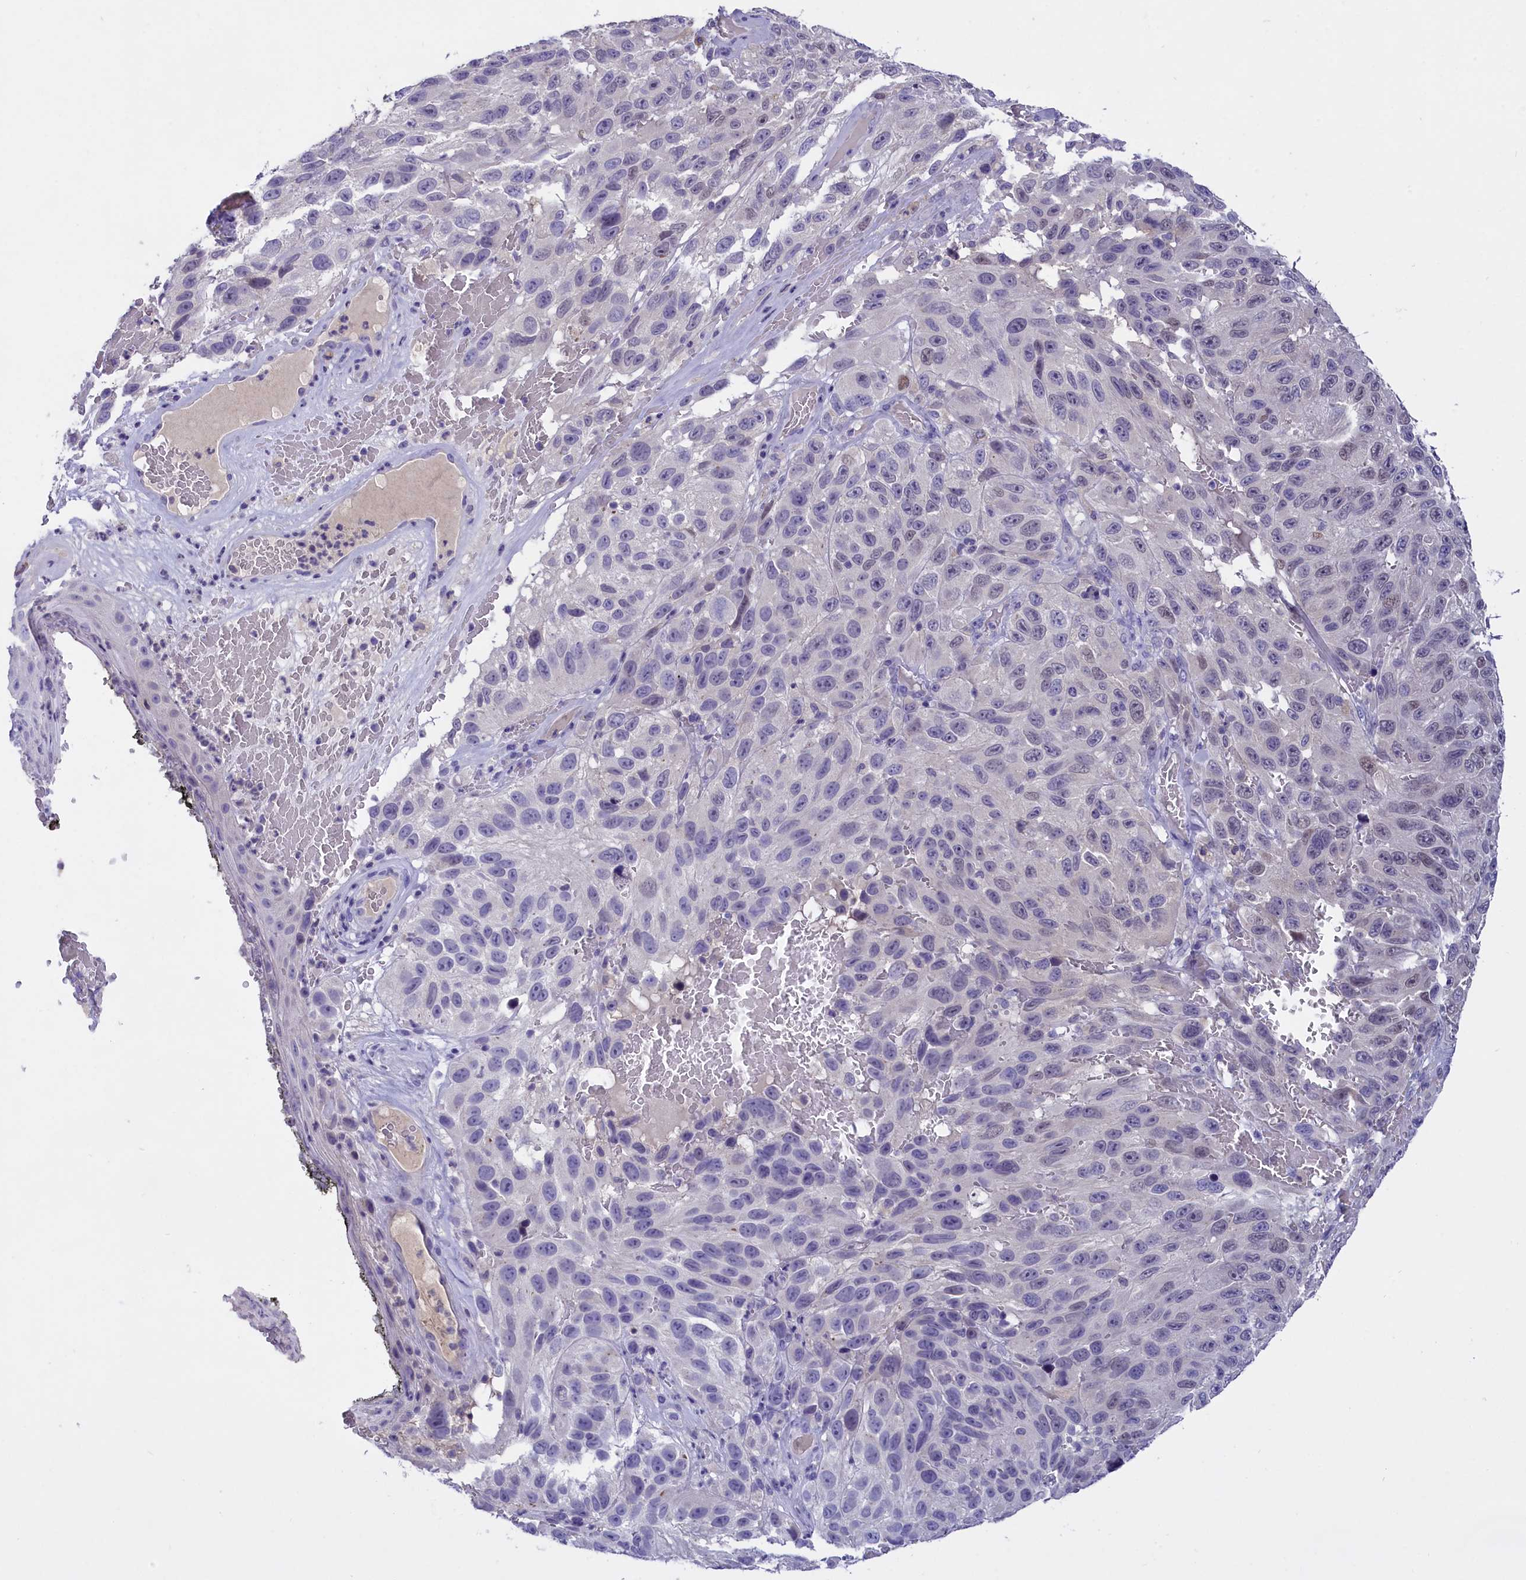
{"staining": {"intensity": "negative", "quantity": "none", "location": "none"}, "tissue": "melanoma", "cell_type": "Tumor cells", "image_type": "cancer", "snomed": [{"axis": "morphology", "description": "Malignant melanoma, NOS"}, {"axis": "topography", "description": "Skin"}], "caption": "There is no significant positivity in tumor cells of melanoma. Brightfield microscopy of IHC stained with DAB (brown) and hematoxylin (blue), captured at high magnification.", "gene": "ENPP6", "patient": {"sex": "female", "age": 96}}